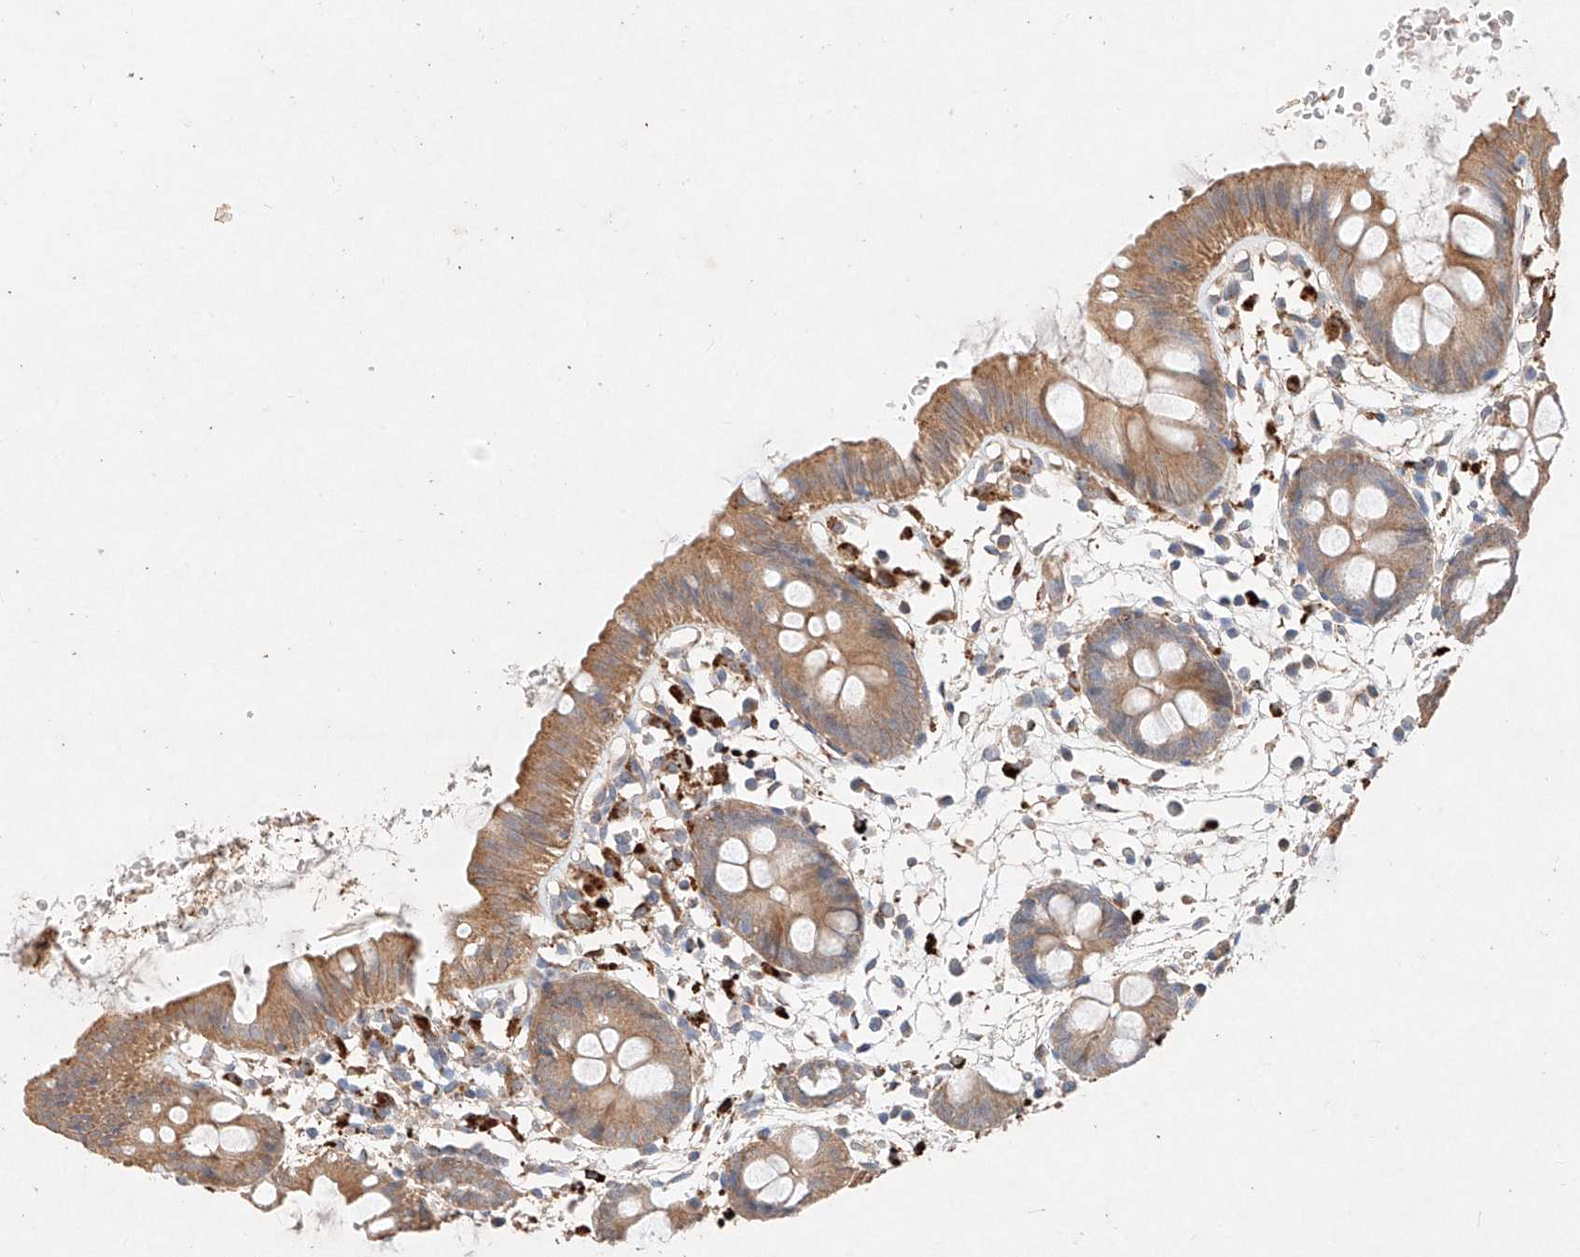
{"staining": {"intensity": "moderate", "quantity": ">75%", "location": "cytoplasmic/membranous"}, "tissue": "colon", "cell_type": "Endothelial cells", "image_type": "normal", "snomed": [{"axis": "morphology", "description": "Normal tissue, NOS"}, {"axis": "topography", "description": "Colon"}], "caption": "This histopathology image displays IHC staining of unremarkable human colon, with medium moderate cytoplasmic/membranous positivity in about >75% of endothelial cells.", "gene": "C6orf62", "patient": {"sex": "male", "age": 56}}